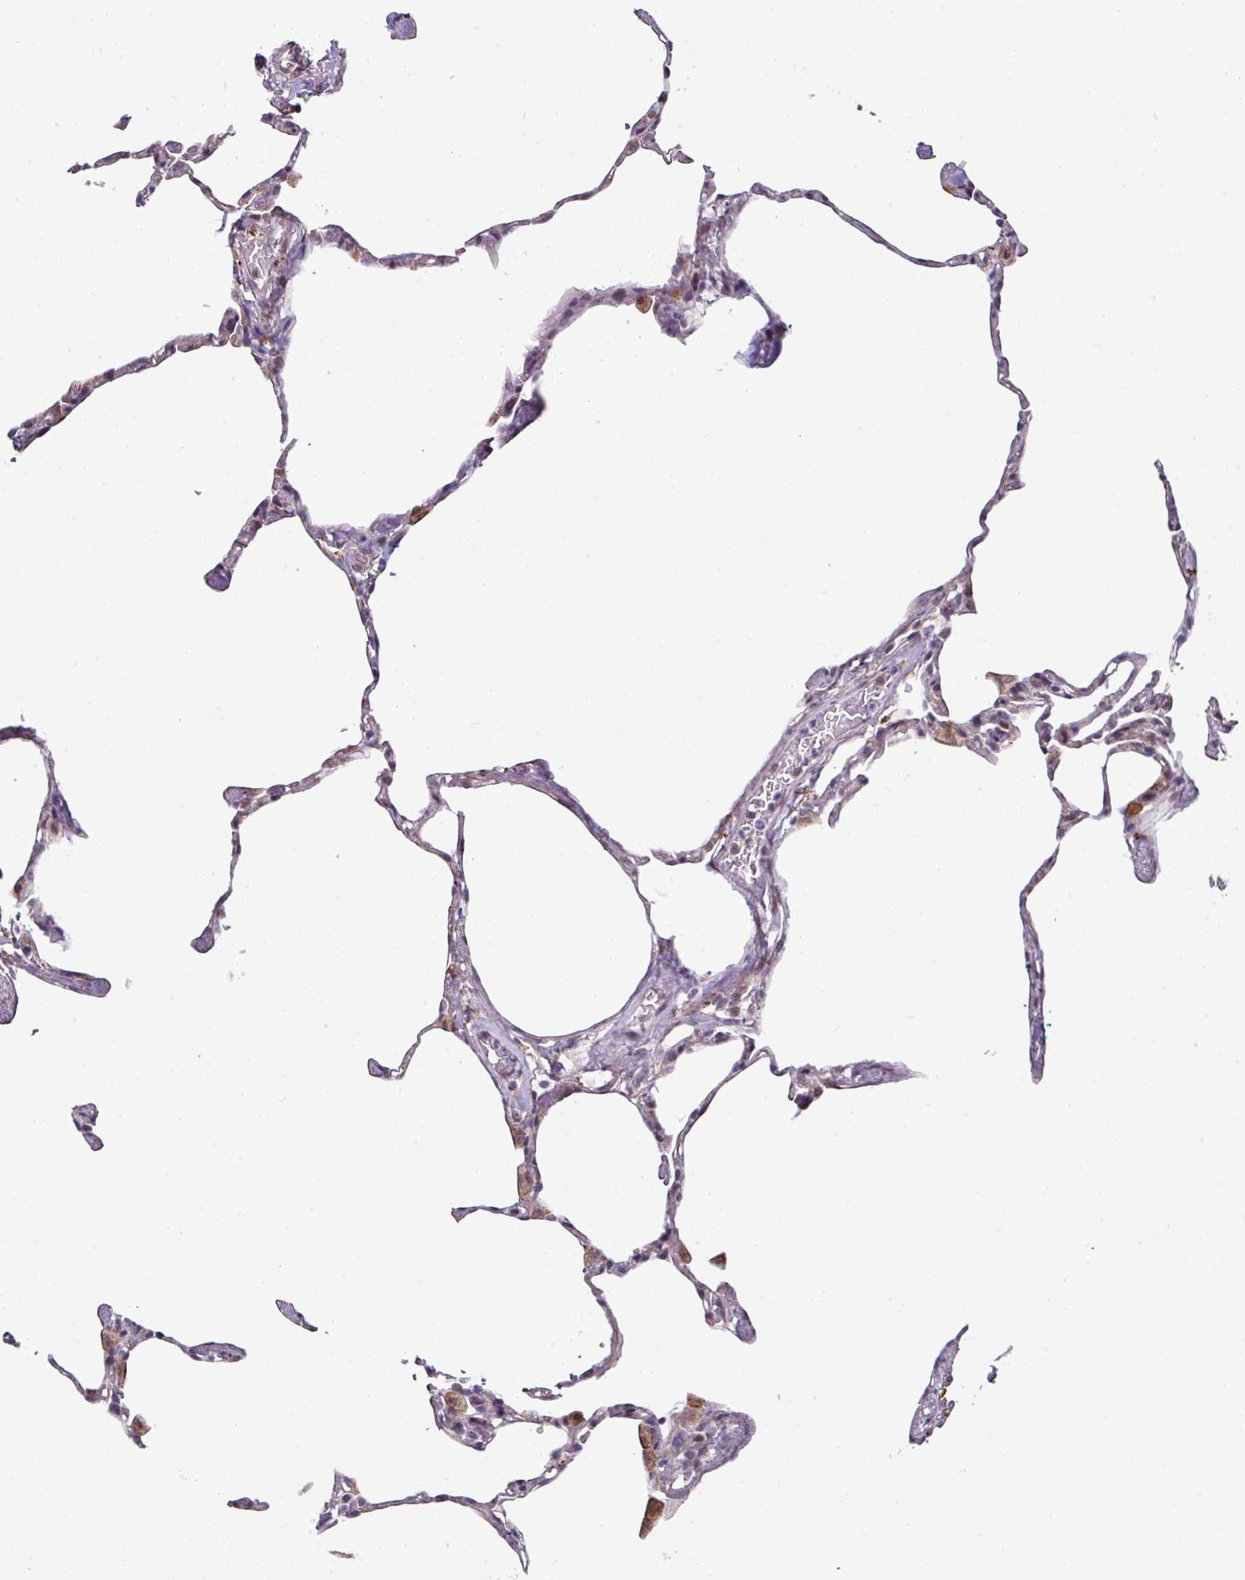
{"staining": {"intensity": "negative", "quantity": "none", "location": "none"}, "tissue": "lung", "cell_type": "Alveolar cells", "image_type": "normal", "snomed": [{"axis": "morphology", "description": "Normal tissue, NOS"}, {"axis": "topography", "description": "Lung"}], "caption": "High magnification brightfield microscopy of benign lung stained with DAB (3,3'-diaminobenzidine) (brown) and counterstained with hematoxylin (blue): alveolar cells show no significant staining. Brightfield microscopy of immunohistochemistry (IHC) stained with DAB (brown) and hematoxylin (blue), captured at high magnification.", "gene": "BMS1", "patient": {"sex": "male", "age": 65}}